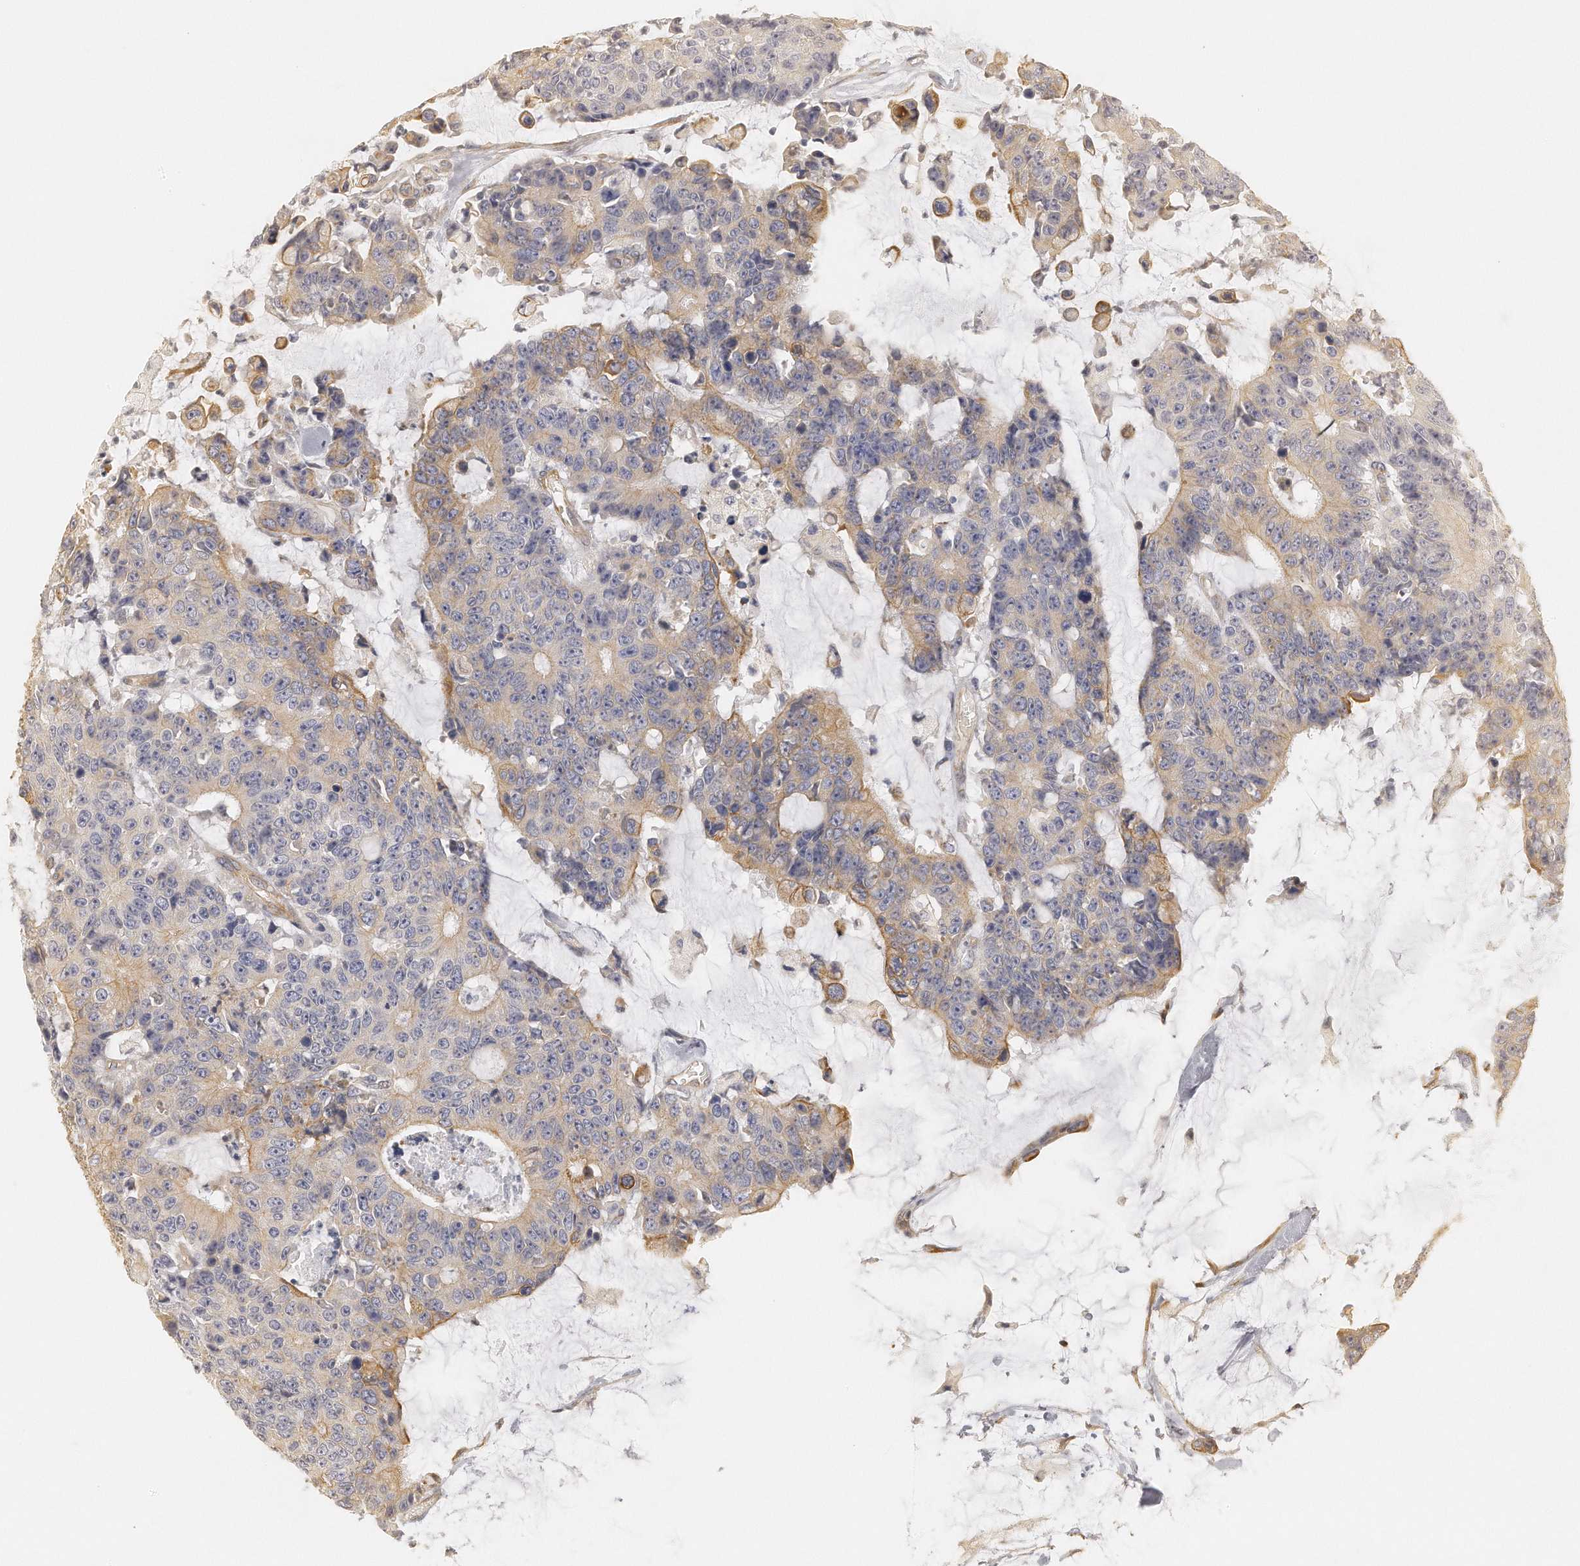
{"staining": {"intensity": "moderate", "quantity": "<25%", "location": "cytoplasmic/membranous"}, "tissue": "colorectal cancer", "cell_type": "Tumor cells", "image_type": "cancer", "snomed": [{"axis": "morphology", "description": "Adenocarcinoma, NOS"}, {"axis": "topography", "description": "Colon"}], "caption": "Human colorectal cancer stained with a protein marker reveals moderate staining in tumor cells.", "gene": "CHST7", "patient": {"sex": "female", "age": 86}}